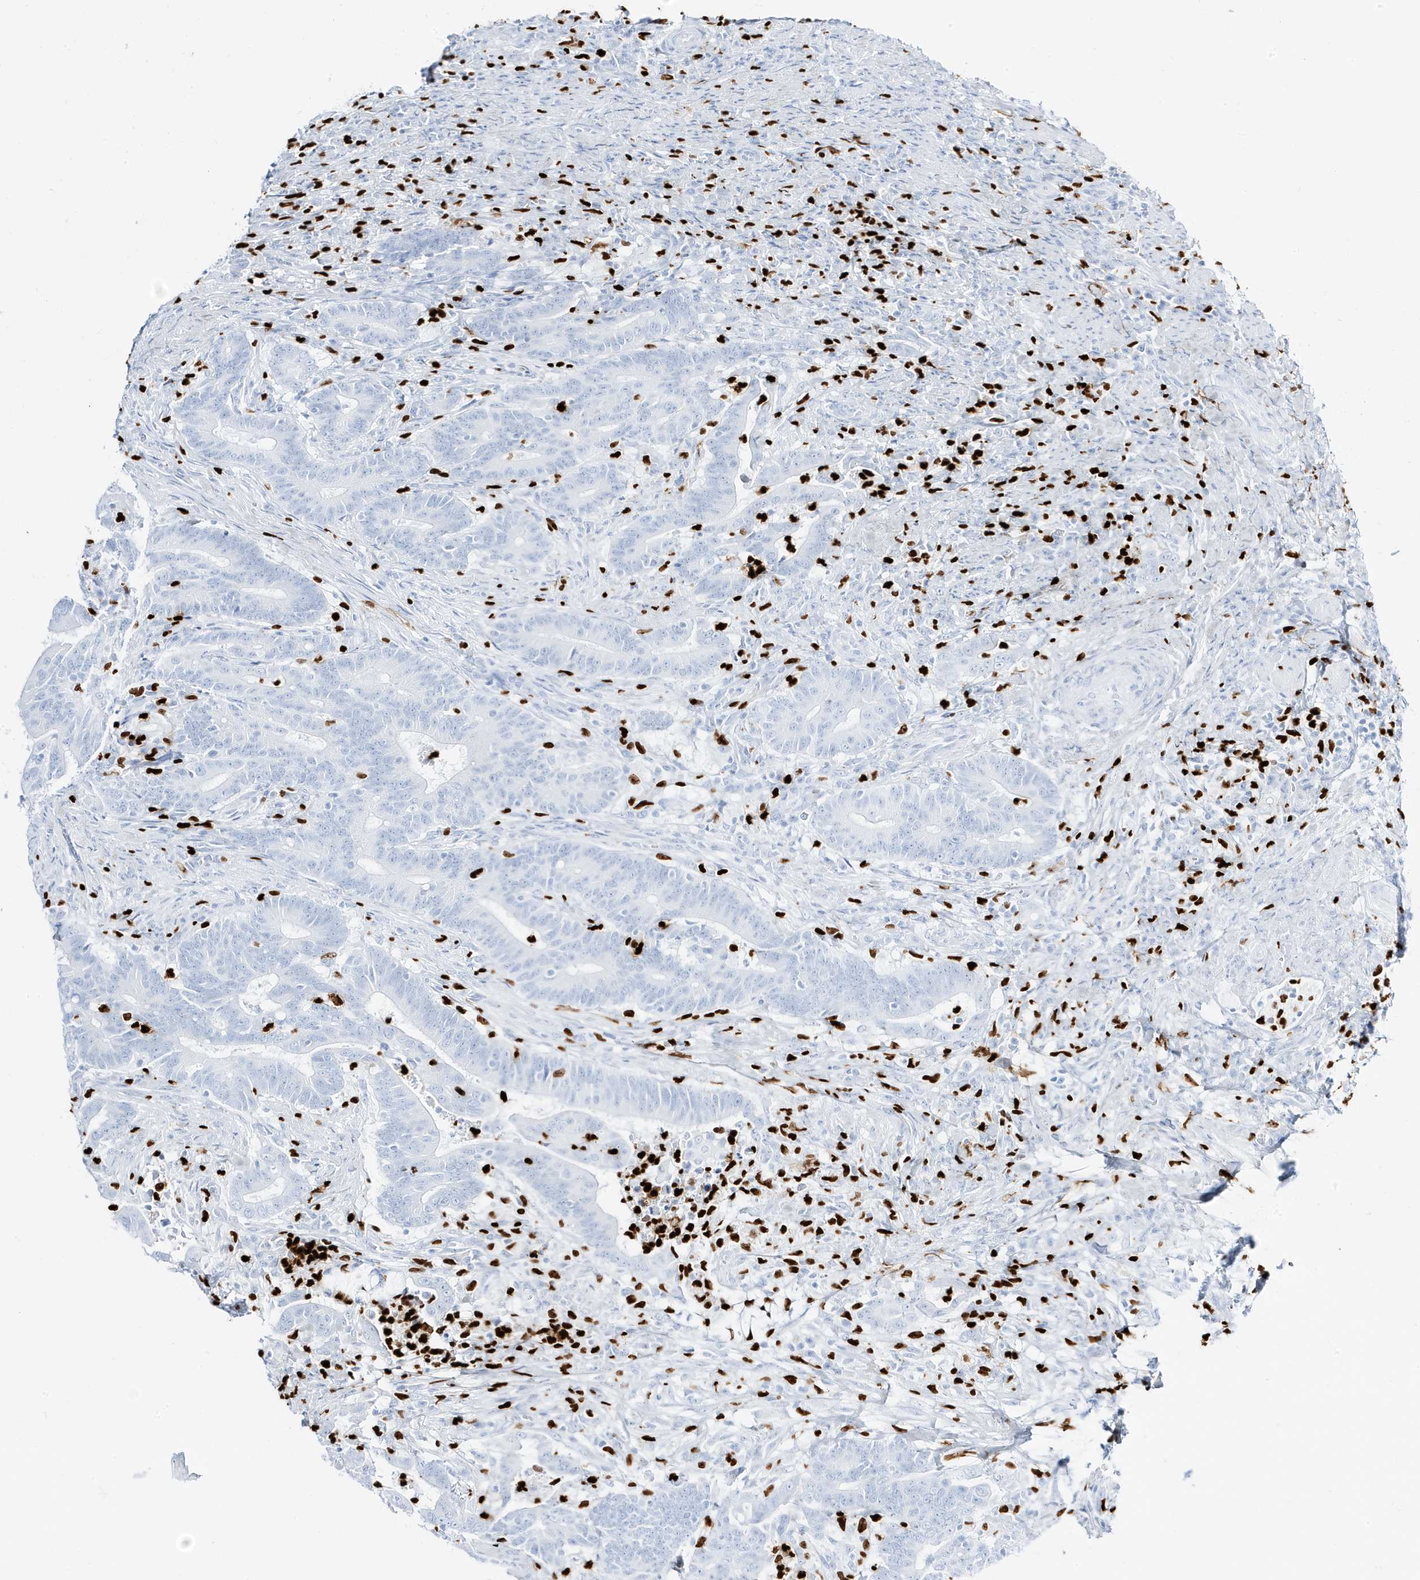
{"staining": {"intensity": "negative", "quantity": "none", "location": "none"}, "tissue": "colorectal cancer", "cell_type": "Tumor cells", "image_type": "cancer", "snomed": [{"axis": "morphology", "description": "Adenocarcinoma, NOS"}, {"axis": "topography", "description": "Colon"}], "caption": "Immunohistochemistry of human colorectal cancer displays no positivity in tumor cells.", "gene": "MNDA", "patient": {"sex": "female", "age": 66}}